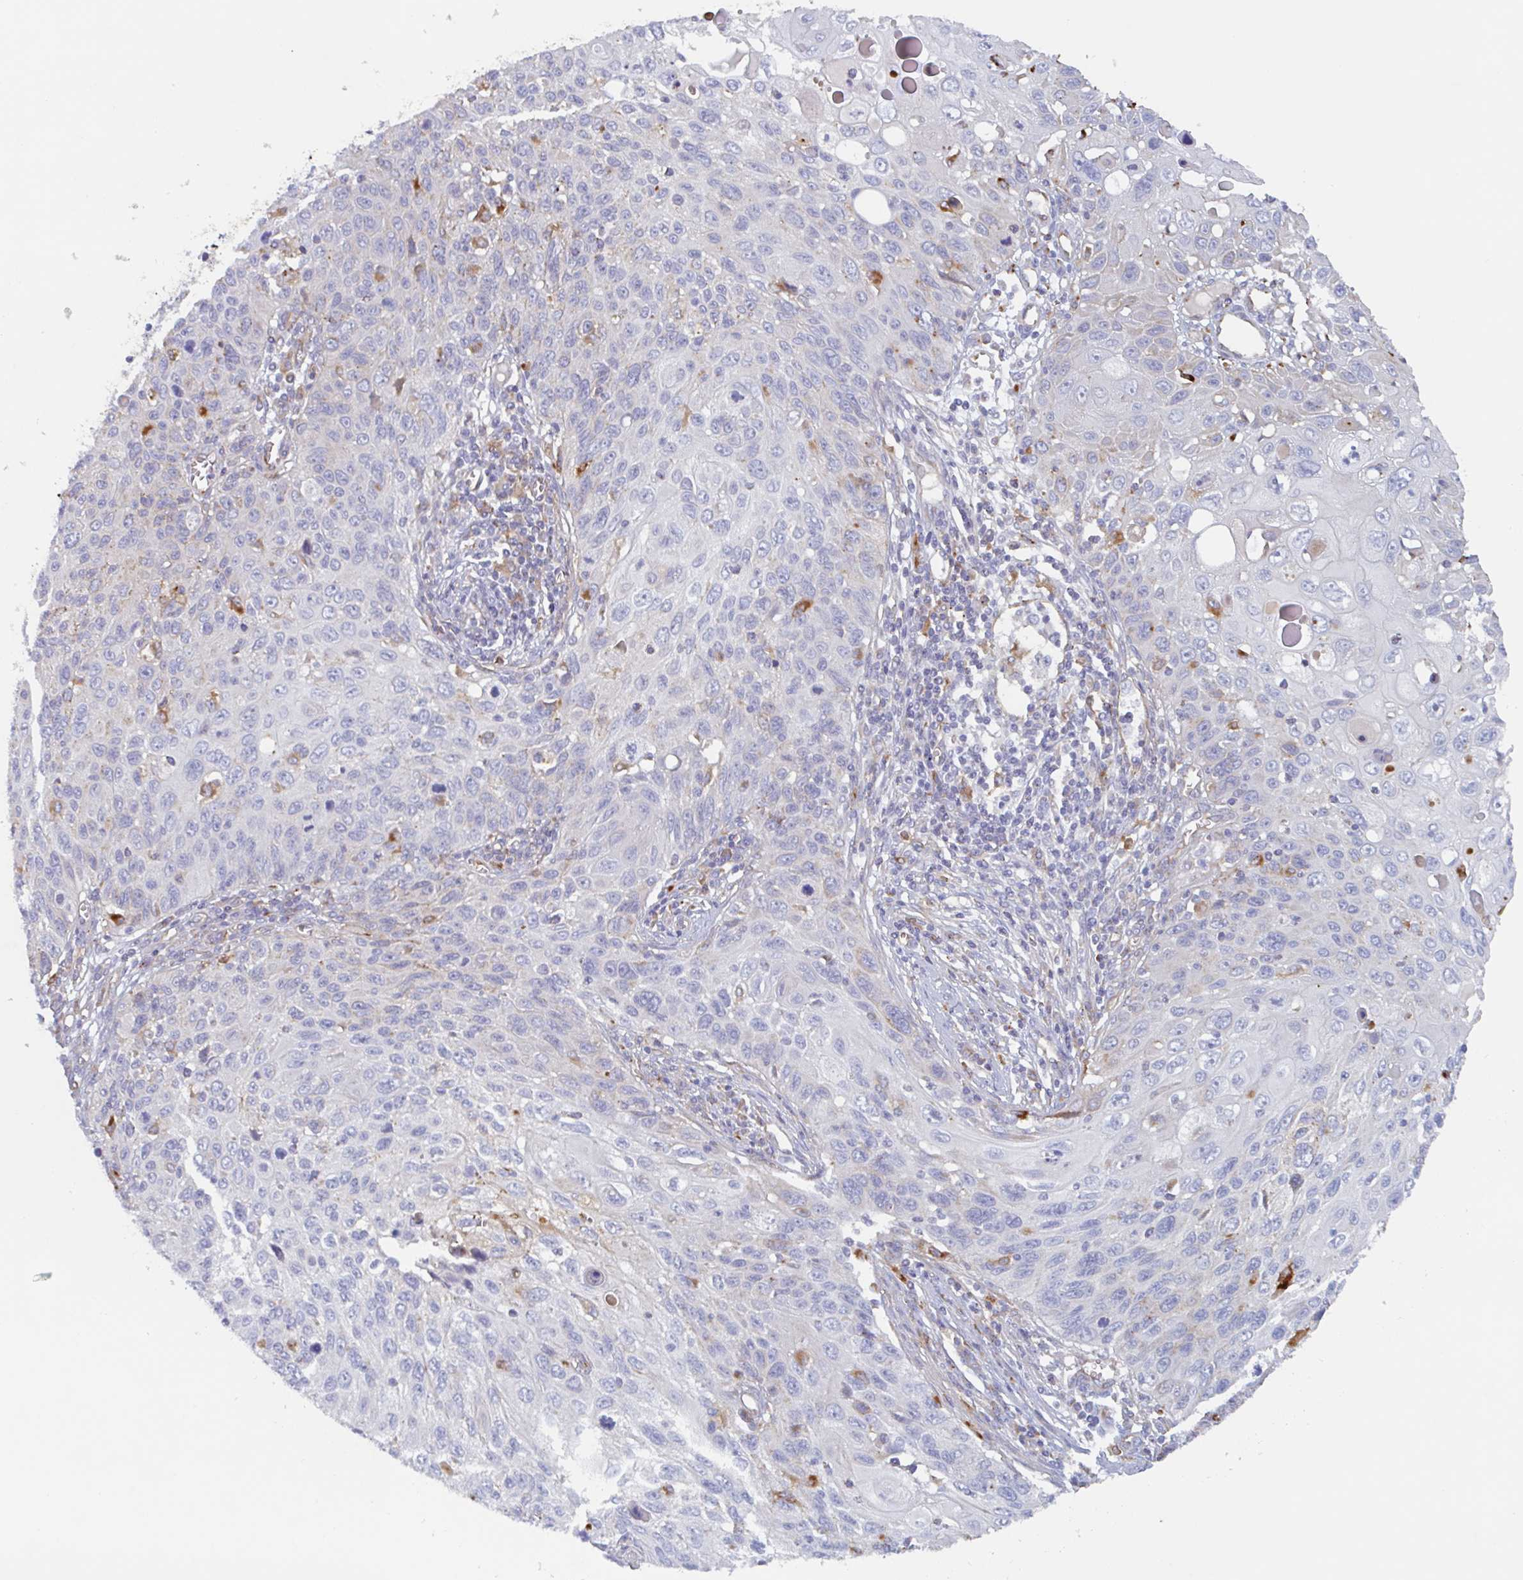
{"staining": {"intensity": "moderate", "quantity": "<25%", "location": "cytoplasmic/membranous"}, "tissue": "cervical cancer", "cell_type": "Tumor cells", "image_type": "cancer", "snomed": [{"axis": "morphology", "description": "Squamous cell carcinoma, NOS"}, {"axis": "topography", "description": "Cervix"}], "caption": "Approximately <25% of tumor cells in cervical squamous cell carcinoma show moderate cytoplasmic/membranous protein positivity as visualized by brown immunohistochemical staining.", "gene": "MANBA", "patient": {"sex": "female", "age": 70}}